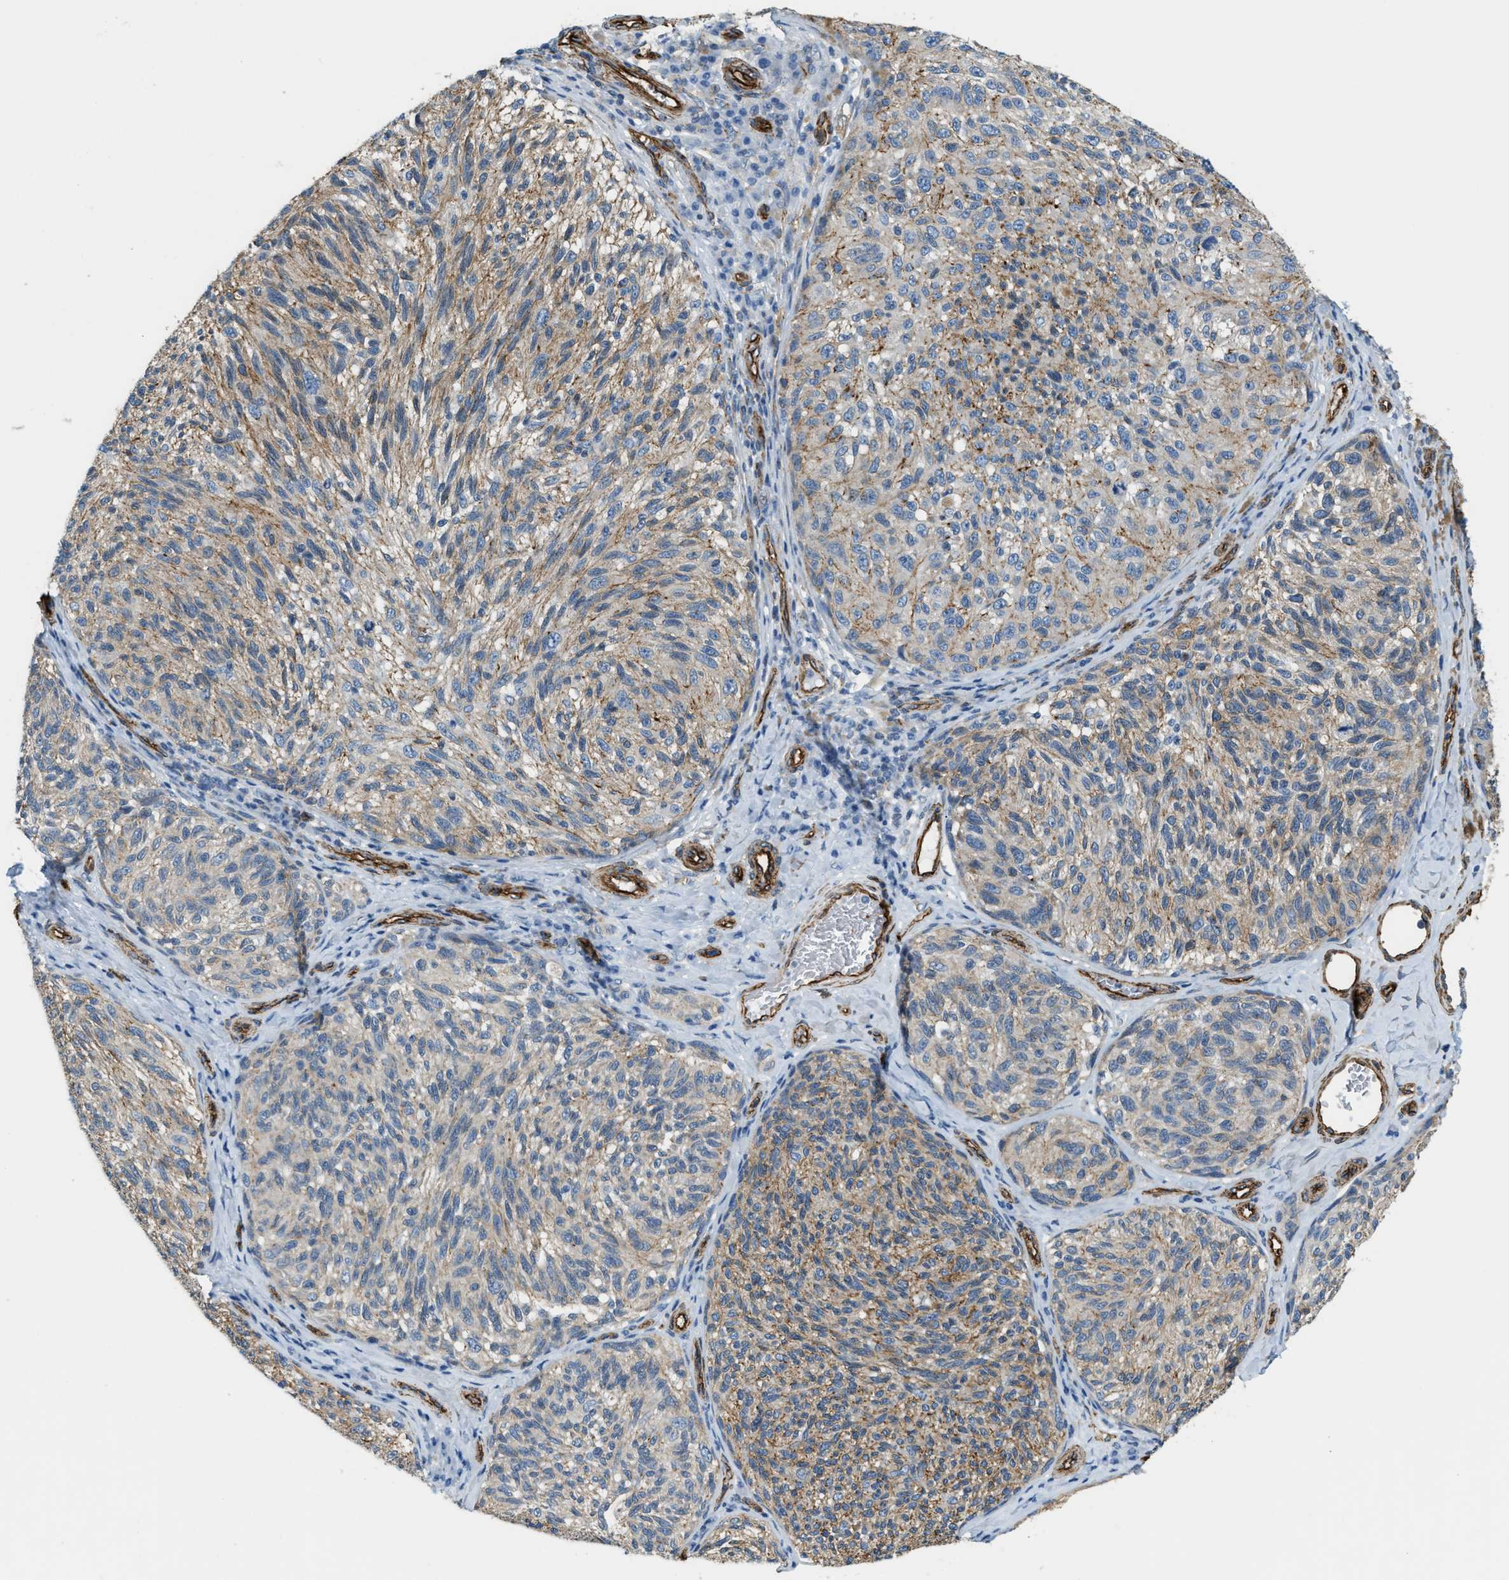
{"staining": {"intensity": "moderate", "quantity": "25%-75%", "location": "cytoplasmic/membranous"}, "tissue": "melanoma", "cell_type": "Tumor cells", "image_type": "cancer", "snomed": [{"axis": "morphology", "description": "Malignant melanoma, NOS"}, {"axis": "topography", "description": "Skin"}], "caption": "Protein staining displays moderate cytoplasmic/membranous staining in approximately 25%-75% of tumor cells in melanoma.", "gene": "TMEM43", "patient": {"sex": "female", "age": 73}}